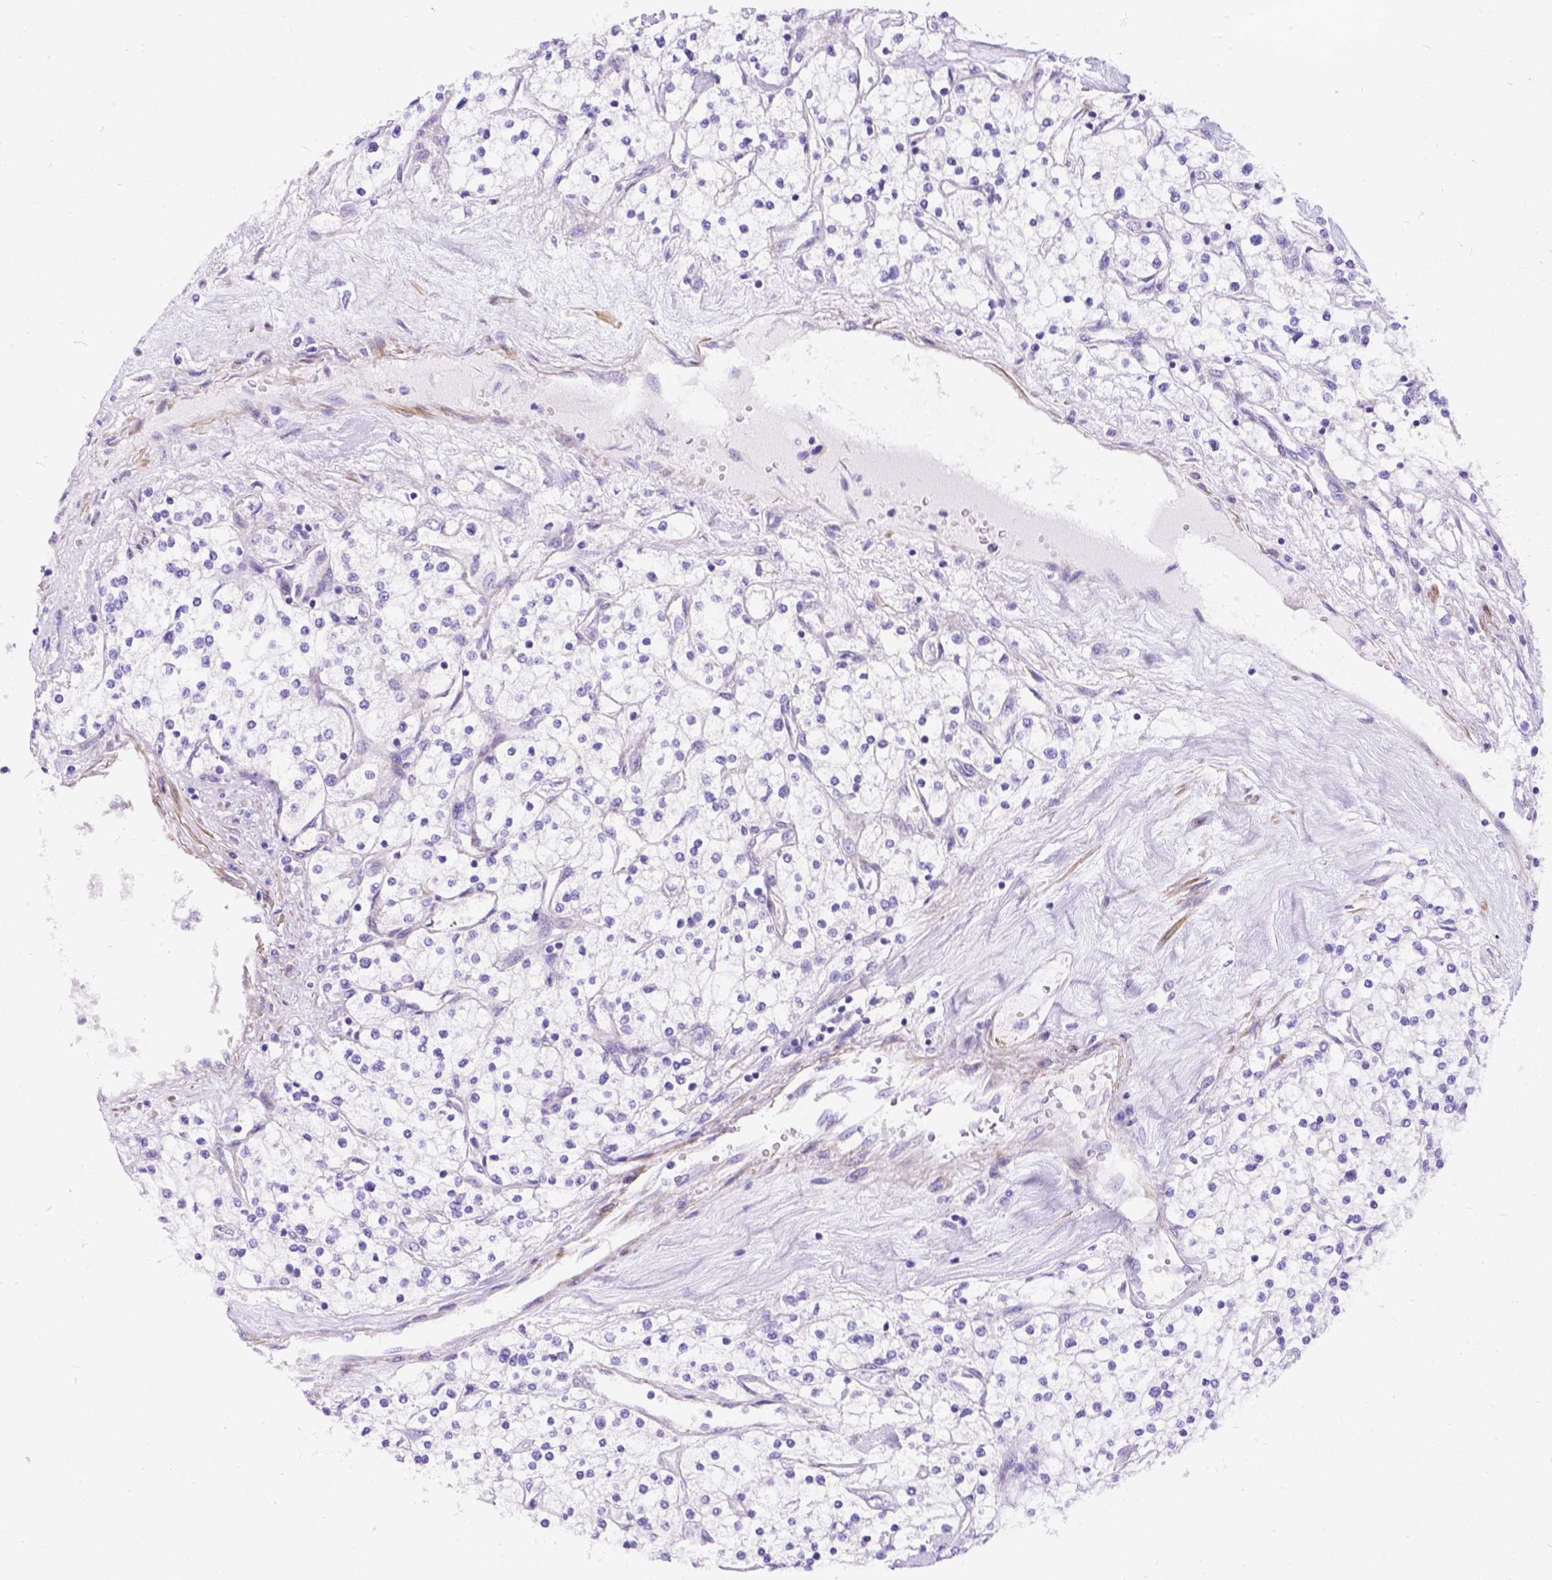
{"staining": {"intensity": "negative", "quantity": "none", "location": "none"}, "tissue": "renal cancer", "cell_type": "Tumor cells", "image_type": "cancer", "snomed": [{"axis": "morphology", "description": "Adenocarcinoma, NOS"}, {"axis": "topography", "description": "Kidney"}], "caption": "There is no significant expression in tumor cells of adenocarcinoma (renal).", "gene": "PALS1", "patient": {"sex": "male", "age": 80}}